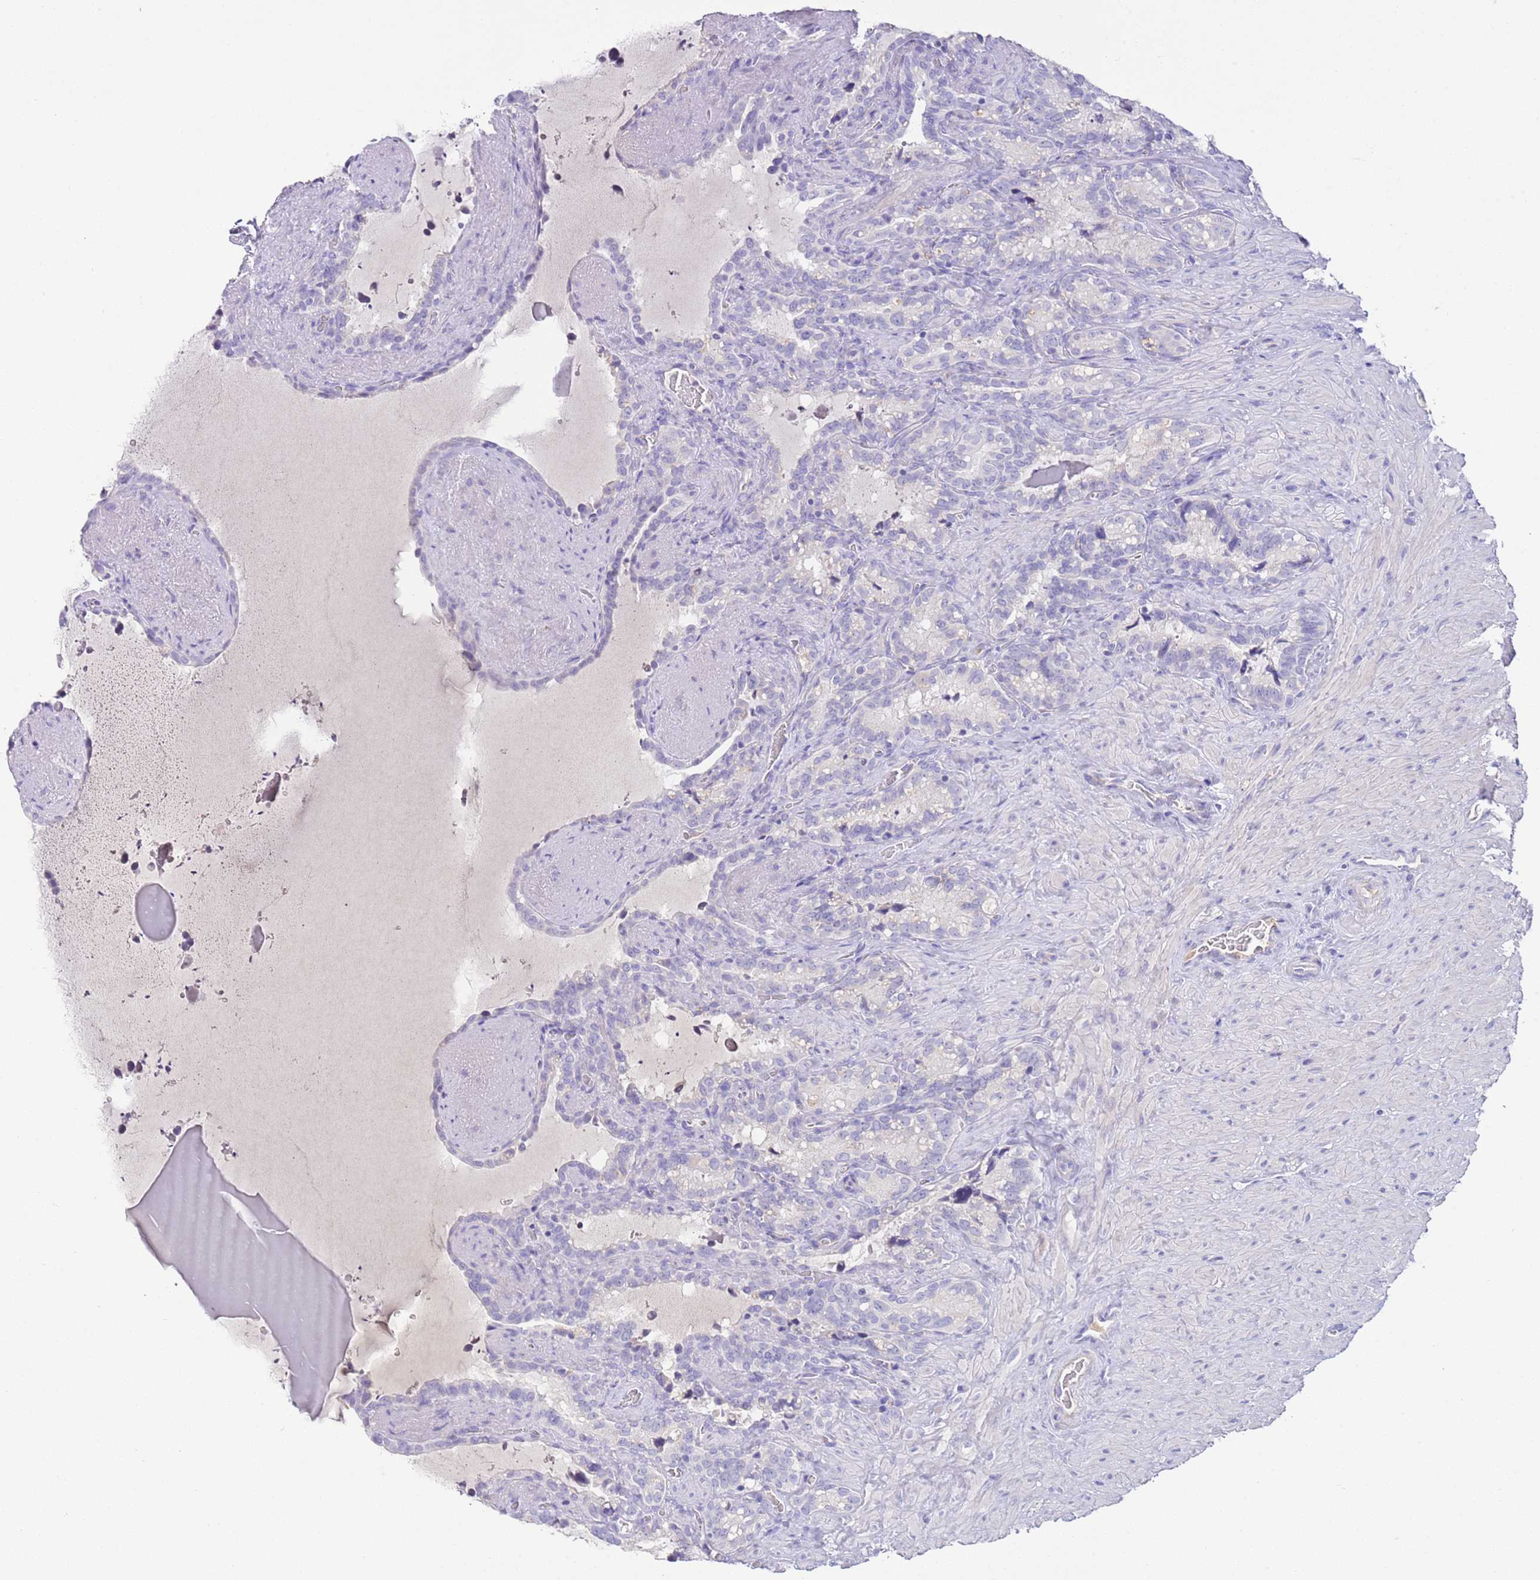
{"staining": {"intensity": "negative", "quantity": "none", "location": "none"}, "tissue": "seminal vesicle", "cell_type": "Glandular cells", "image_type": "normal", "snomed": [{"axis": "morphology", "description": "Normal tissue, NOS"}, {"axis": "topography", "description": "Prostate"}, {"axis": "topography", "description": "Seminal veicle"}], "caption": "DAB (3,3'-diaminobenzidine) immunohistochemical staining of normal human seminal vesicle exhibits no significant staining in glandular cells.", "gene": "IGFL4", "patient": {"sex": "male", "age": 58}}